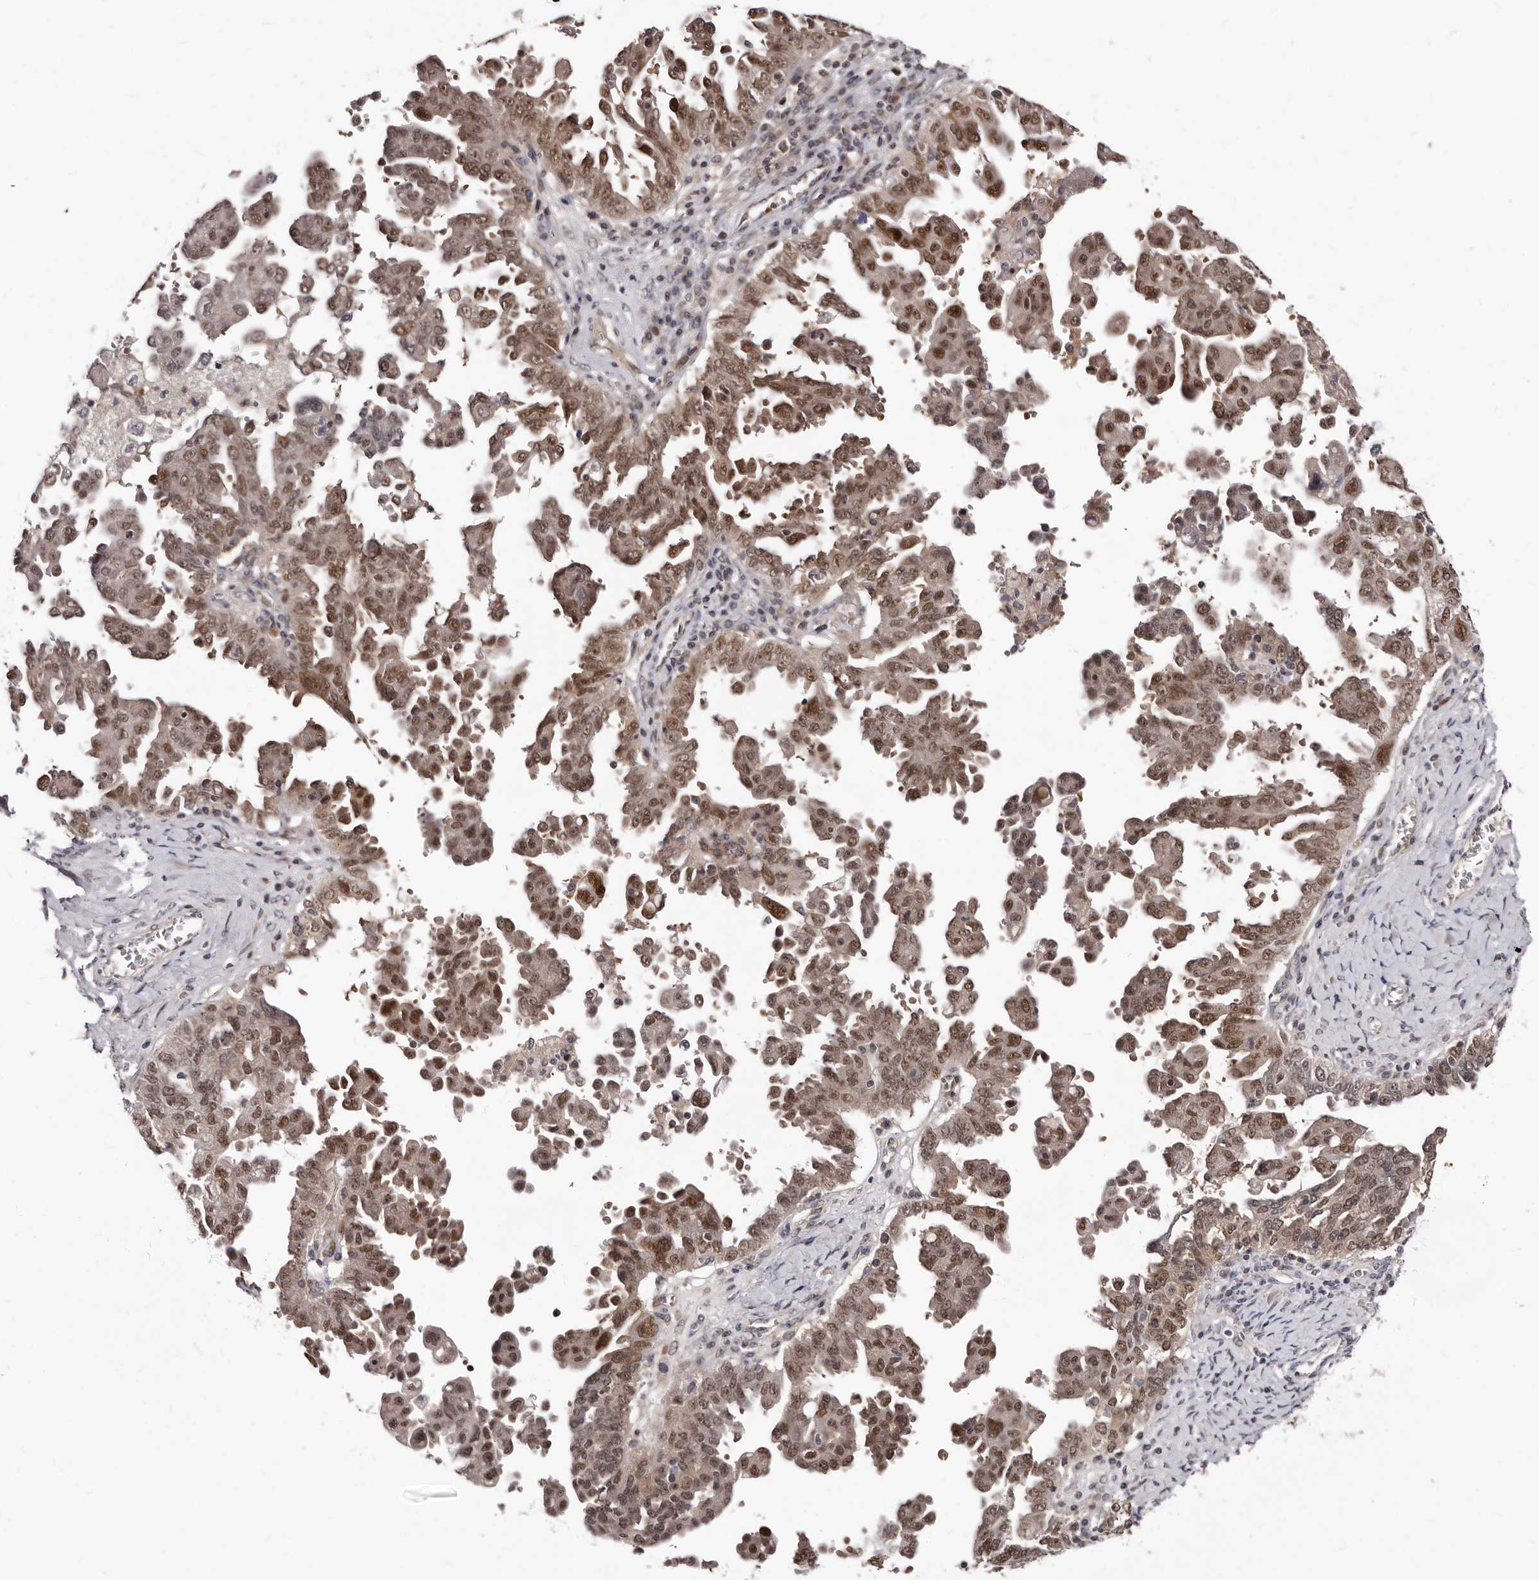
{"staining": {"intensity": "moderate", "quantity": ">75%", "location": "cytoplasmic/membranous,nuclear"}, "tissue": "ovarian cancer", "cell_type": "Tumor cells", "image_type": "cancer", "snomed": [{"axis": "morphology", "description": "Carcinoma, endometroid"}, {"axis": "topography", "description": "Ovary"}], "caption": "Immunohistochemical staining of human endometroid carcinoma (ovarian) reveals medium levels of moderate cytoplasmic/membranous and nuclear protein positivity in about >75% of tumor cells.", "gene": "PHF20L1", "patient": {"sex": "female", "age": 62}}